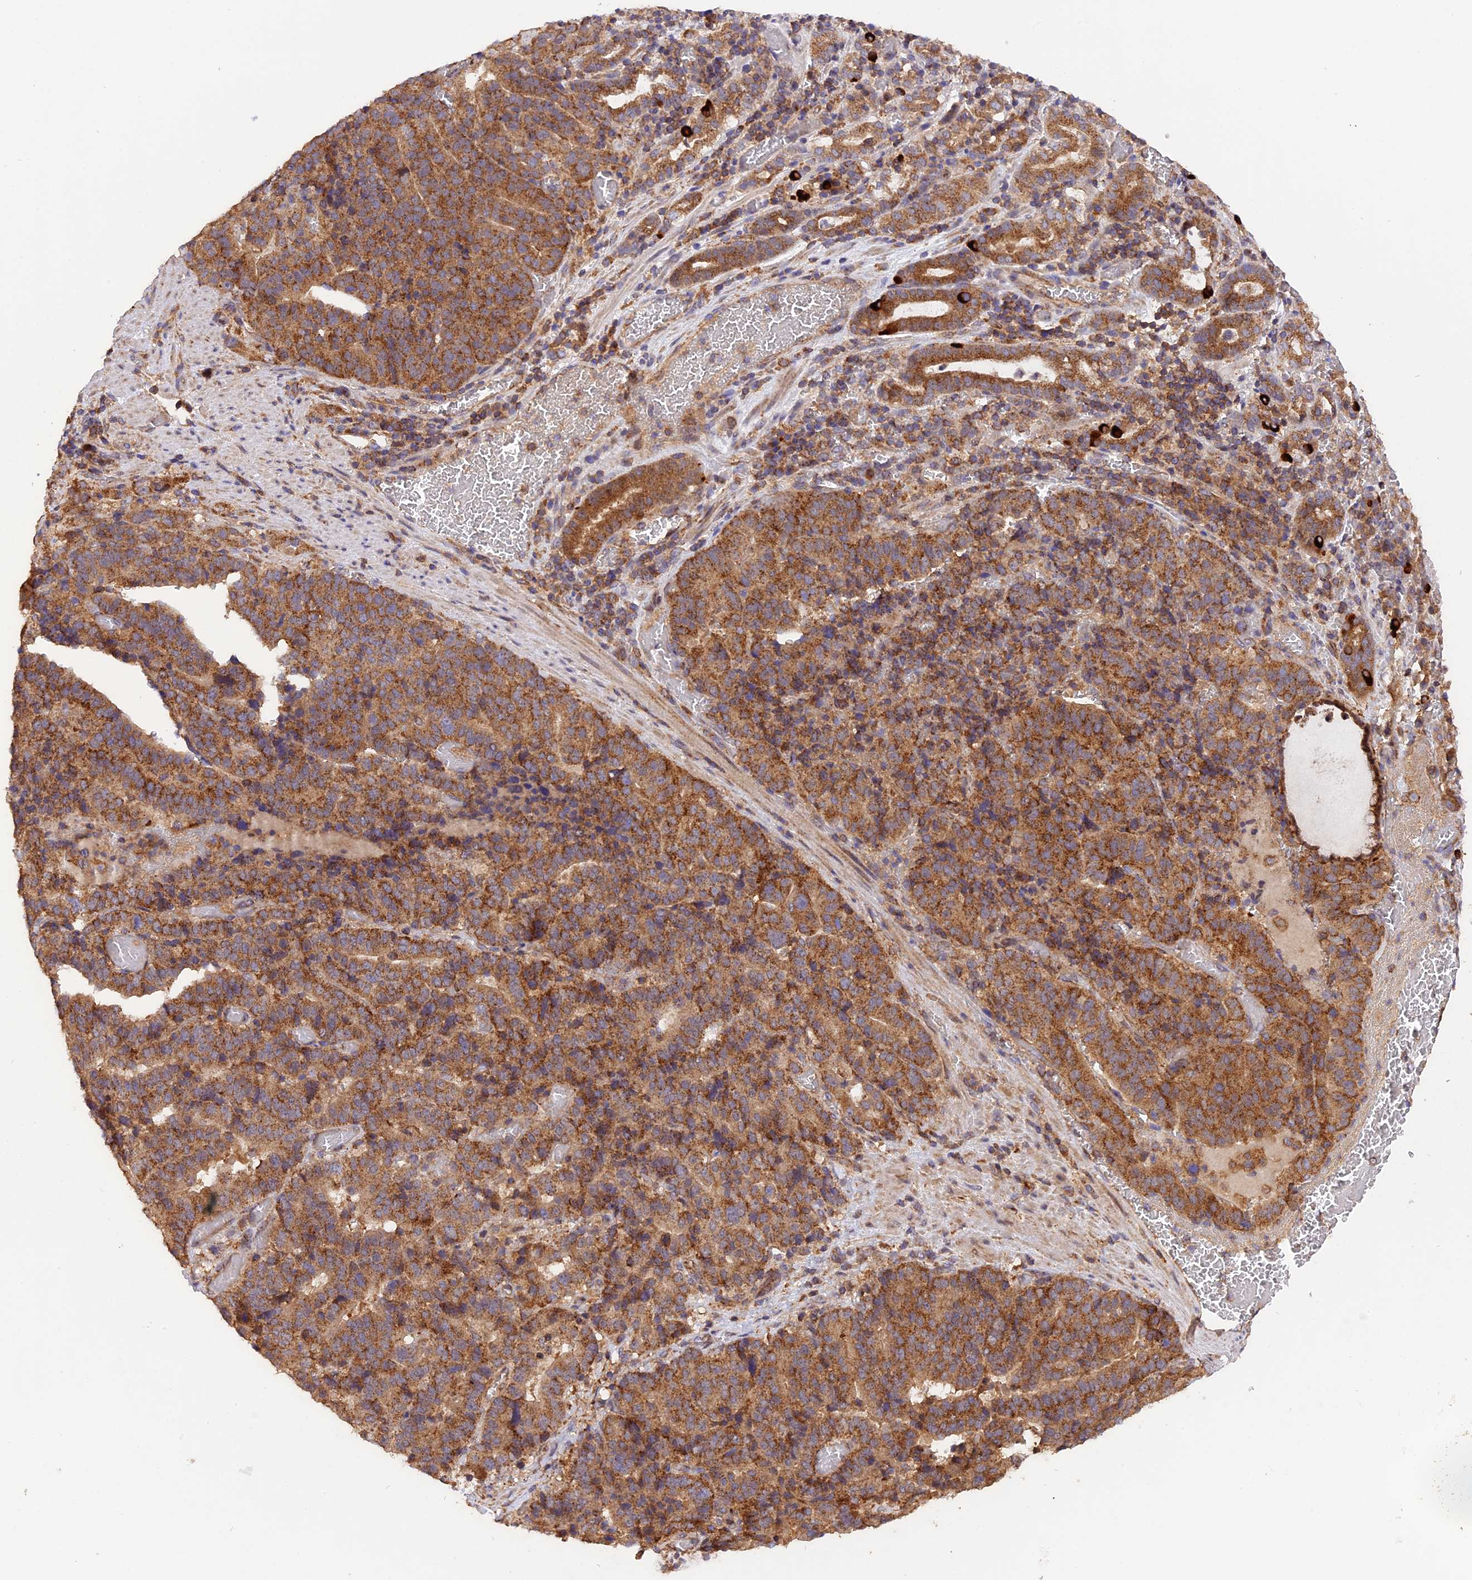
{"staining": {"intensity": "strong", "quantity": ">75%", "location": "cytoplasmic/membranous"}, "tissue": "stomach cancer", "cell_type": "Tumor cells", "image_type": "cancer", "snomed": [{"axis": "morphology", "description": "Adenocarcinoma, NOS"}, {"axis": "topography", "description": "Stomach"}], "caption": "IHC (DAB) staining of stomach cancer (adenocarcinoma) demonstrates strong cytoplasmic/membranous protein positivity in about >75% of tumor cells. The protein is stained brown, and the nuclei are stained in blue (DAB IHC with brightfield microscopy, high magnification).", "gene": "PEX3", "patient": {"sex": "male", "age": 48}}